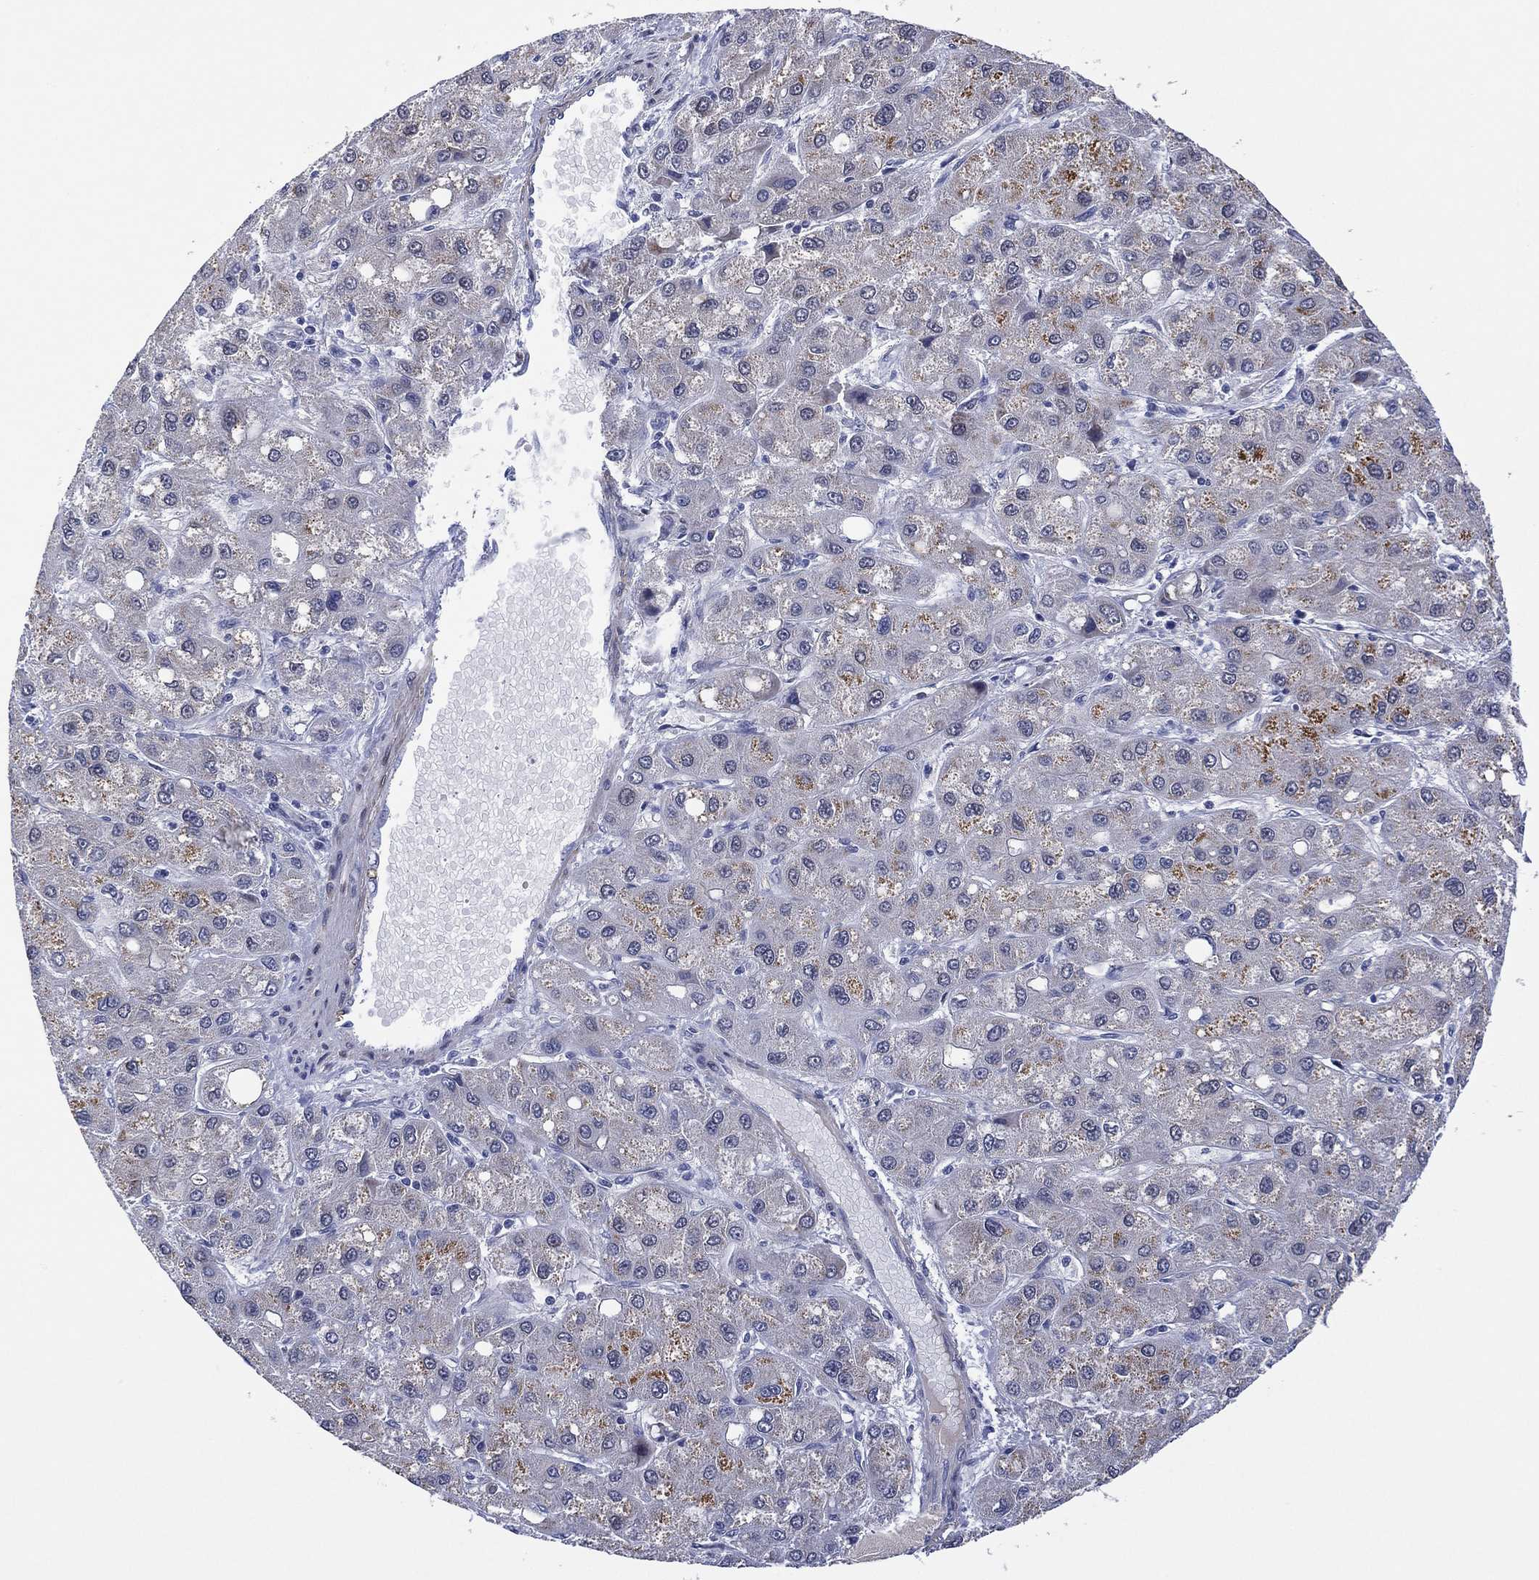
{"staining": {"intensity": "weak", "quantity": "<25%", "location": "cytoplasmic/membranous"}, "tissue": "liver cancer", "cell_type": "Tumor cells", "image_type": "cancer", "snomed": [{"axis": "morphology", "description": "Carcinoma, Hepatocellular, NOS"}, {"axis": "topography", "description": "Liver"}], "caption": "The immunohistochemistry micrograph has no significant positivity in tumor cells of liver cancer tissue.", "gene": "CLIP3", "patient": {"sex": "male", "age": 73}}